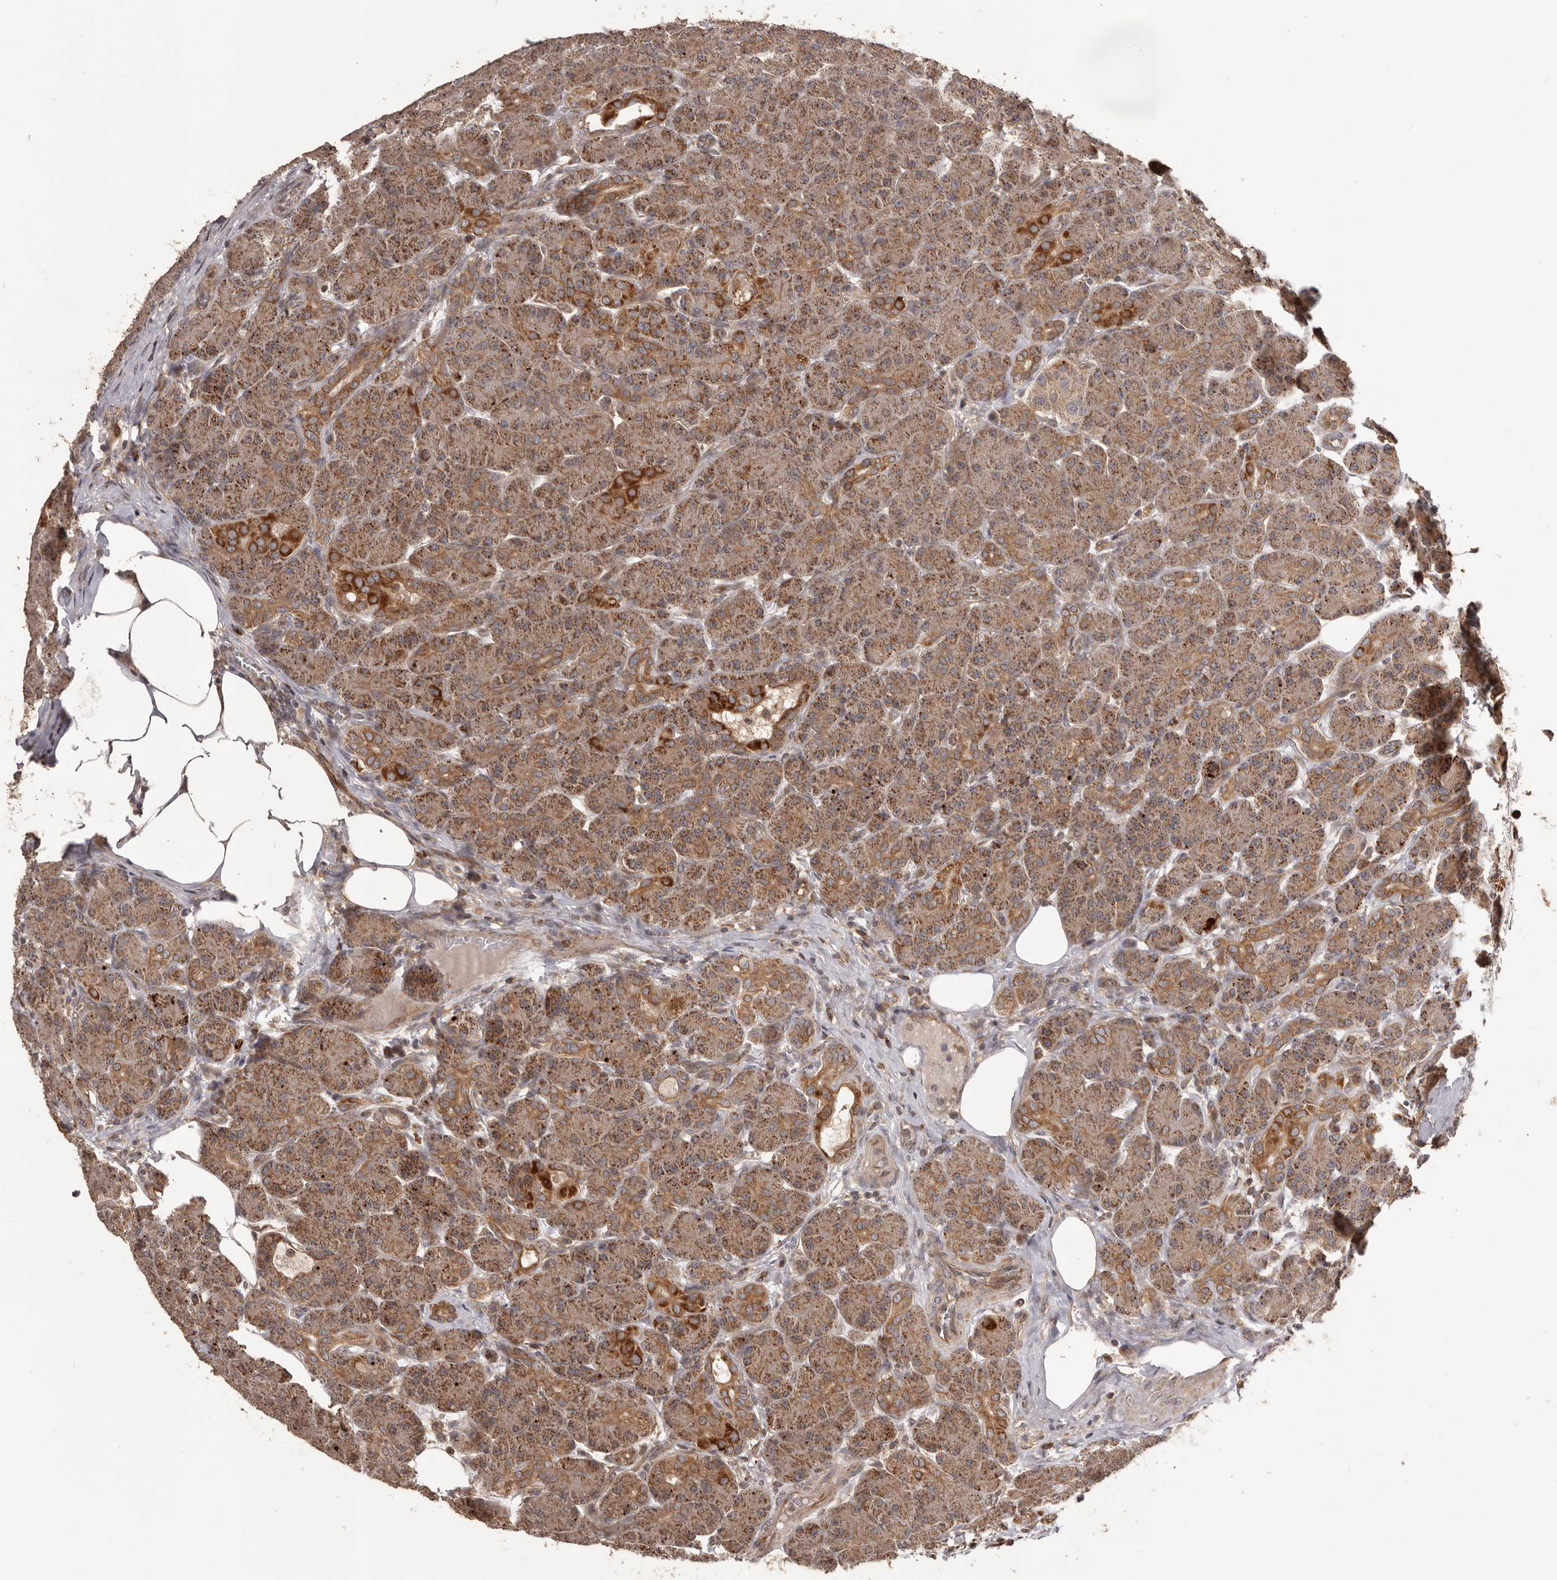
{"staining": {"intensity": "moderate", "quantity": ">75%", "location": "cytoplasmic/membranous"}, "tissue": "pancreas", "cell_type": "Exocrine glandular cells", "image_type": "normal", "snomed": [{"axis": "morphology", "description": "Normal tissue, NOS"}, {"axis": "topography", "description": "Pancreas"}], "caption": "The micrograph shows staining of normal pancreas, revealing moderate cytoplasmic/membranous protein expression (brown color) within exocrine glandular cells.", "gene": "QRSL1", "patient": {"sex": "male", "age": 63}}